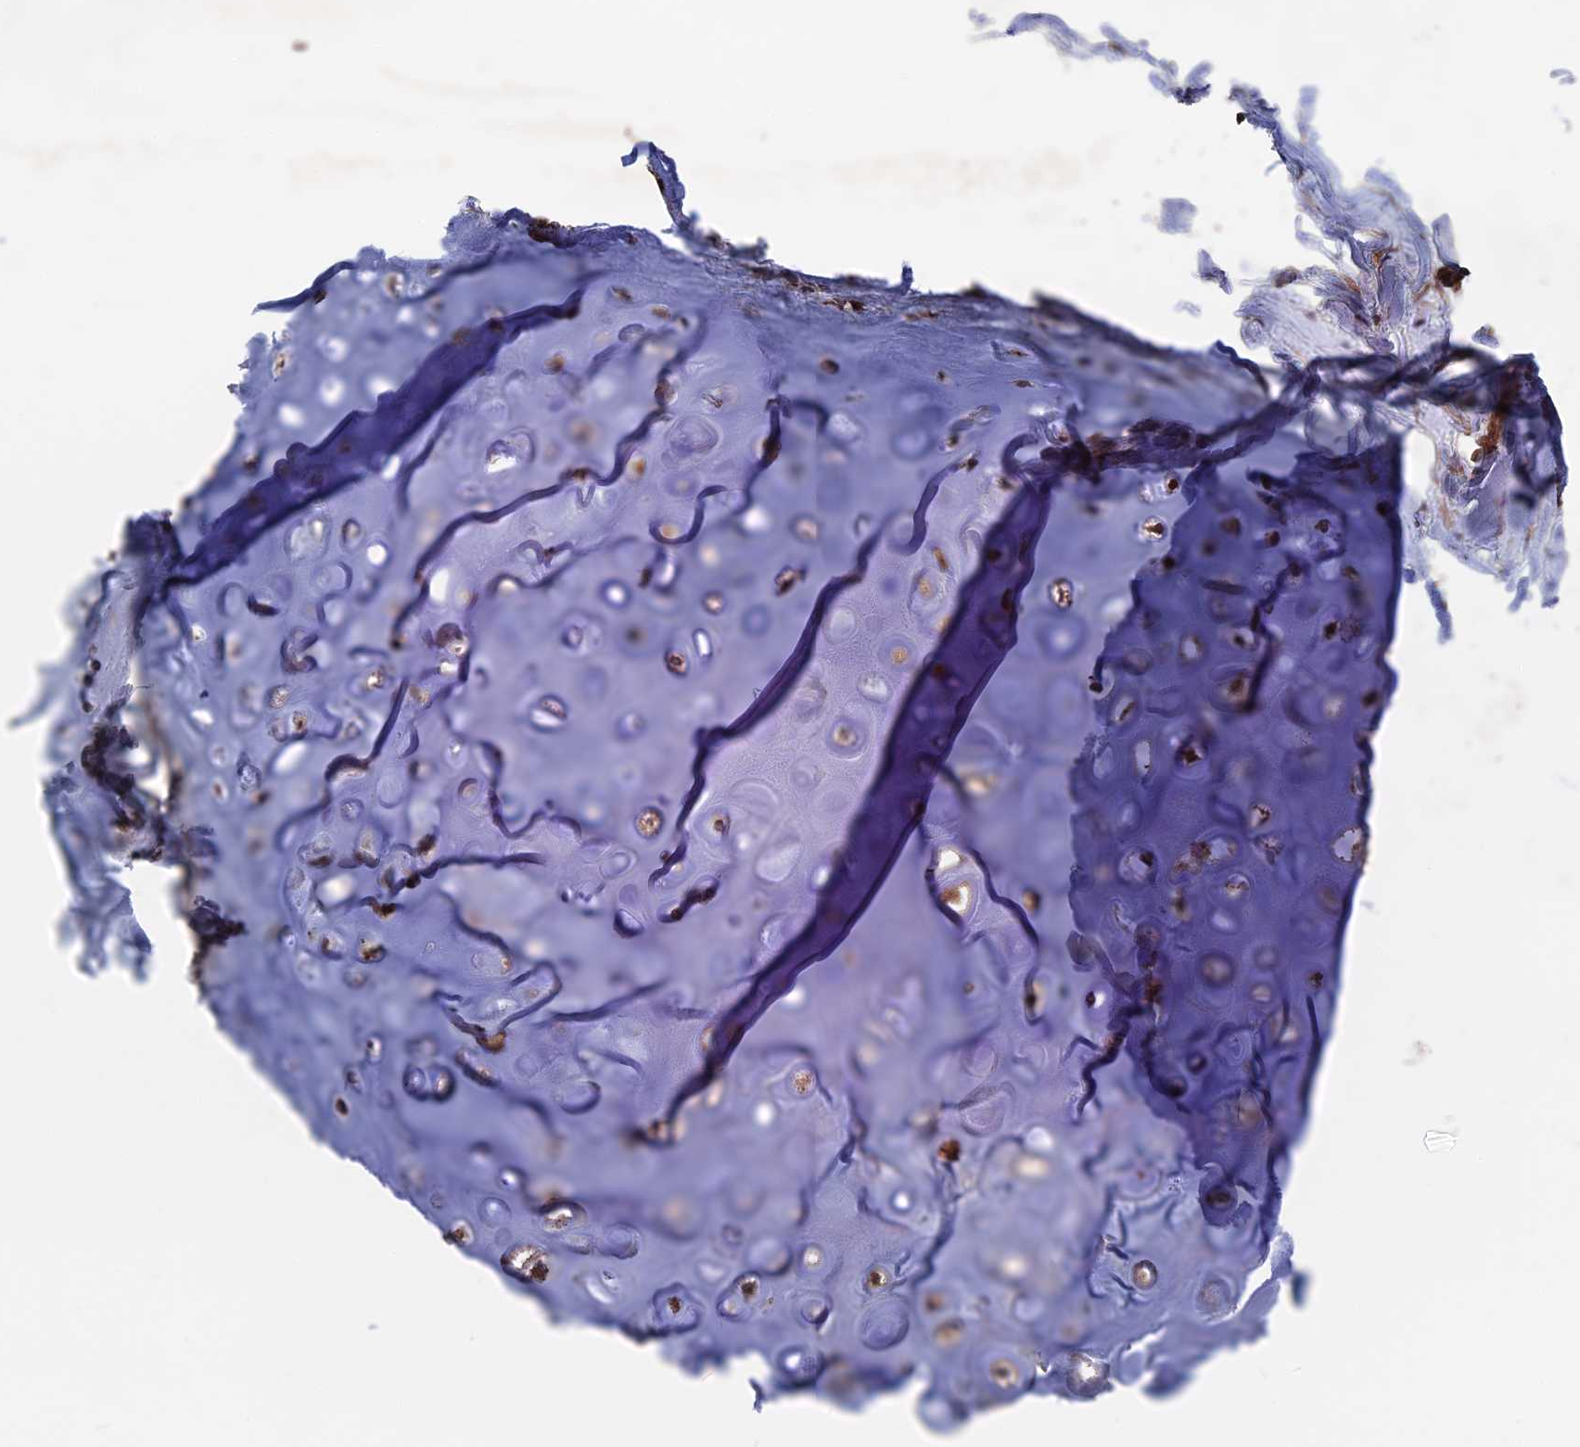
{"staining": {"intensity": "moderate", "quantity": ">75%", "location": "cytoplasmic/membranous"}, "tissue": "soft tissue", "cell_type": "Chondrocytes", "image_type": "normal", "snomed": [{"axis": "morphology", "description": "Normal tissue, NOS"}, {"axis": "topography", "description": "Lymph node"}, {"axis": "topography", "description": "Cartilage tissue"}, {"axis": "topography", "description": "Bronchus"}], "caption": "Immunohistochemical staining of normal human soft tissue demonstrates medium levels of moderate cytoplasmic/membranous positivity in about >75% of chondrocytes.", "gene": "PLA2G15", "patient": {"sex": "male", "age": 63}}